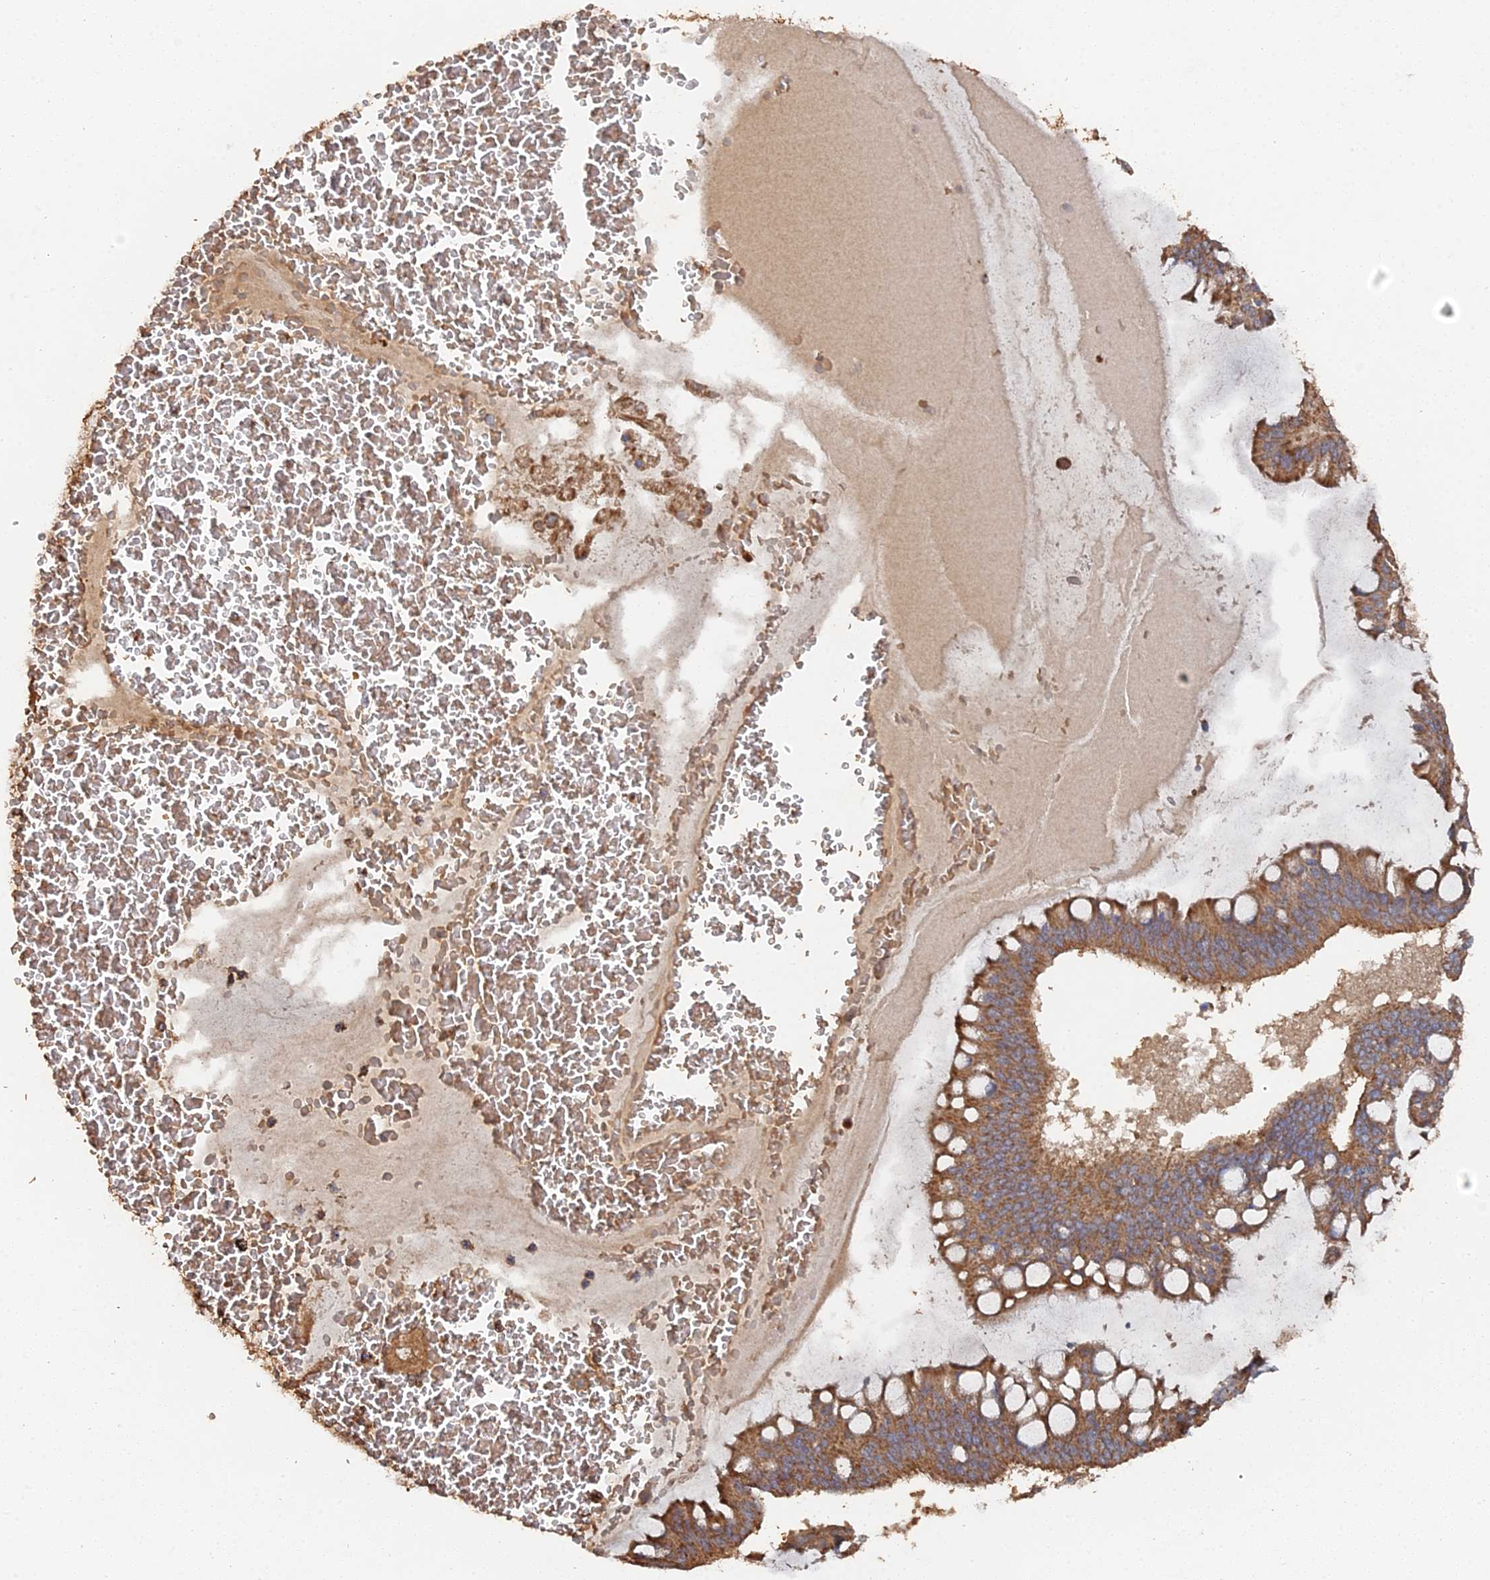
{"staining": {"intensity": "moderate", "quantity": ">75%", "location": "cytoplasmic/membranous"}, "tissue": "ovarian cancer", "cell_type": "Tumor cells", "image_type": "cancer", "snomed": [{"axis": "morphology", "description": "Cystadenocarcinoma, mucinous, NOS"}, {"axis": "topography", "description": "Ovary"}], "caption": "High-magnification brightfield microscopy of mucinous cystadenocarcinoma (ovarian) stained with DAB (brown) and counterstained with hematoxylin (blue). tumor cells exhibit moderate cytoplasmic/membranous positivity is seen in approximately>75% of cells.", "gene": "SPANXN4", "patient": {"sex": "female", "age": 73}}